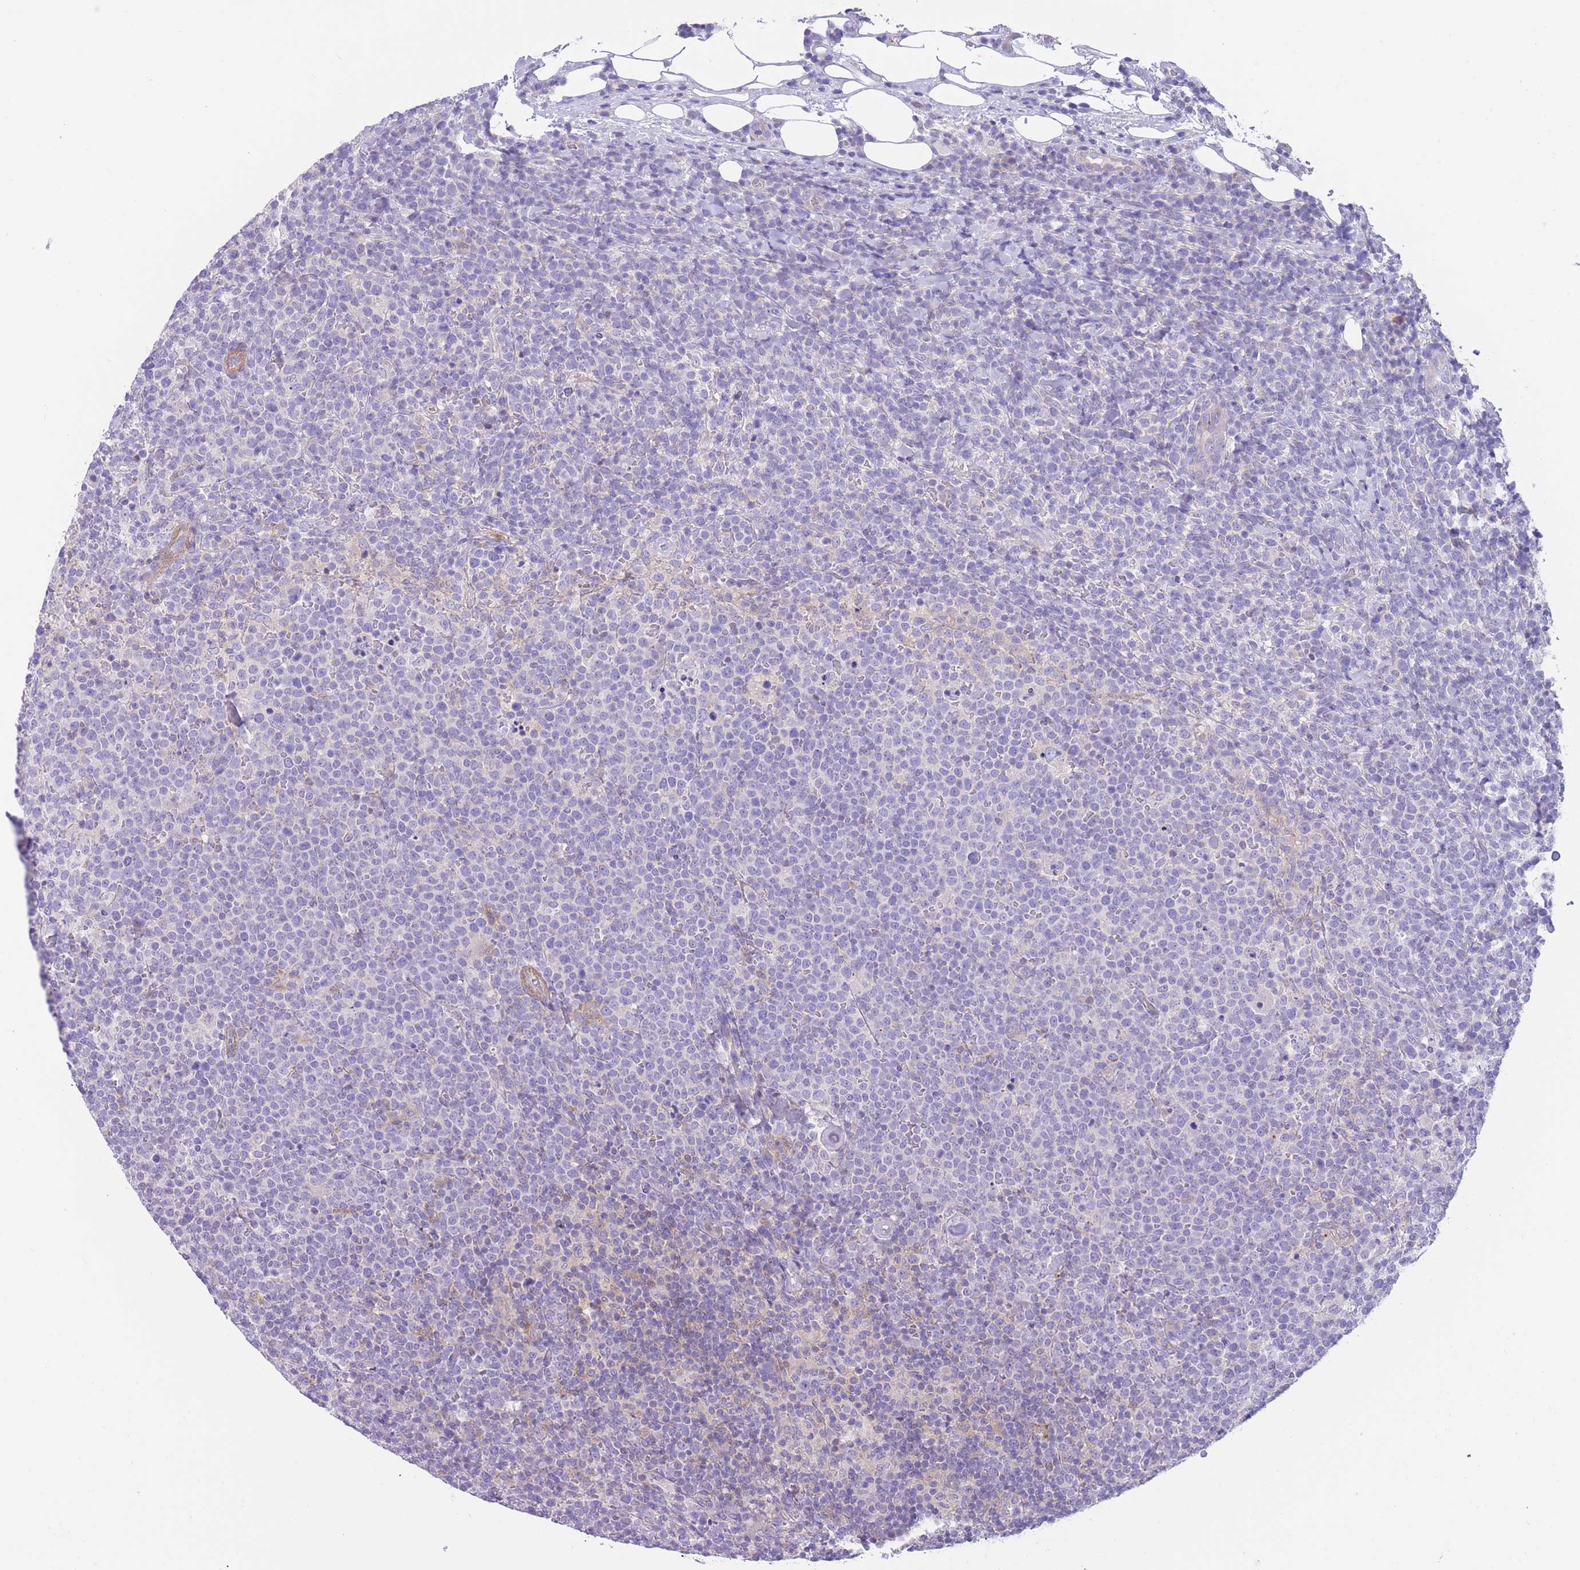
{"staining": {"intensity": "negative", "quantity": "none", "location": "none"}, "tissue": "lymphoma", "cell_type": "Tumor cells", "image_type": "cancer", "snomed": [{"axis": "morphology", "description": "Malignant lymphoma, non-Hodgkin's type, High grade"}, {"axis": "topography", "description": "Lymph node"}], "caption": "Tumor cells are negative for brown protein staining in lymphoma.", "gene": "LDB3", "patient": {"sex": "male", "age": 61}}